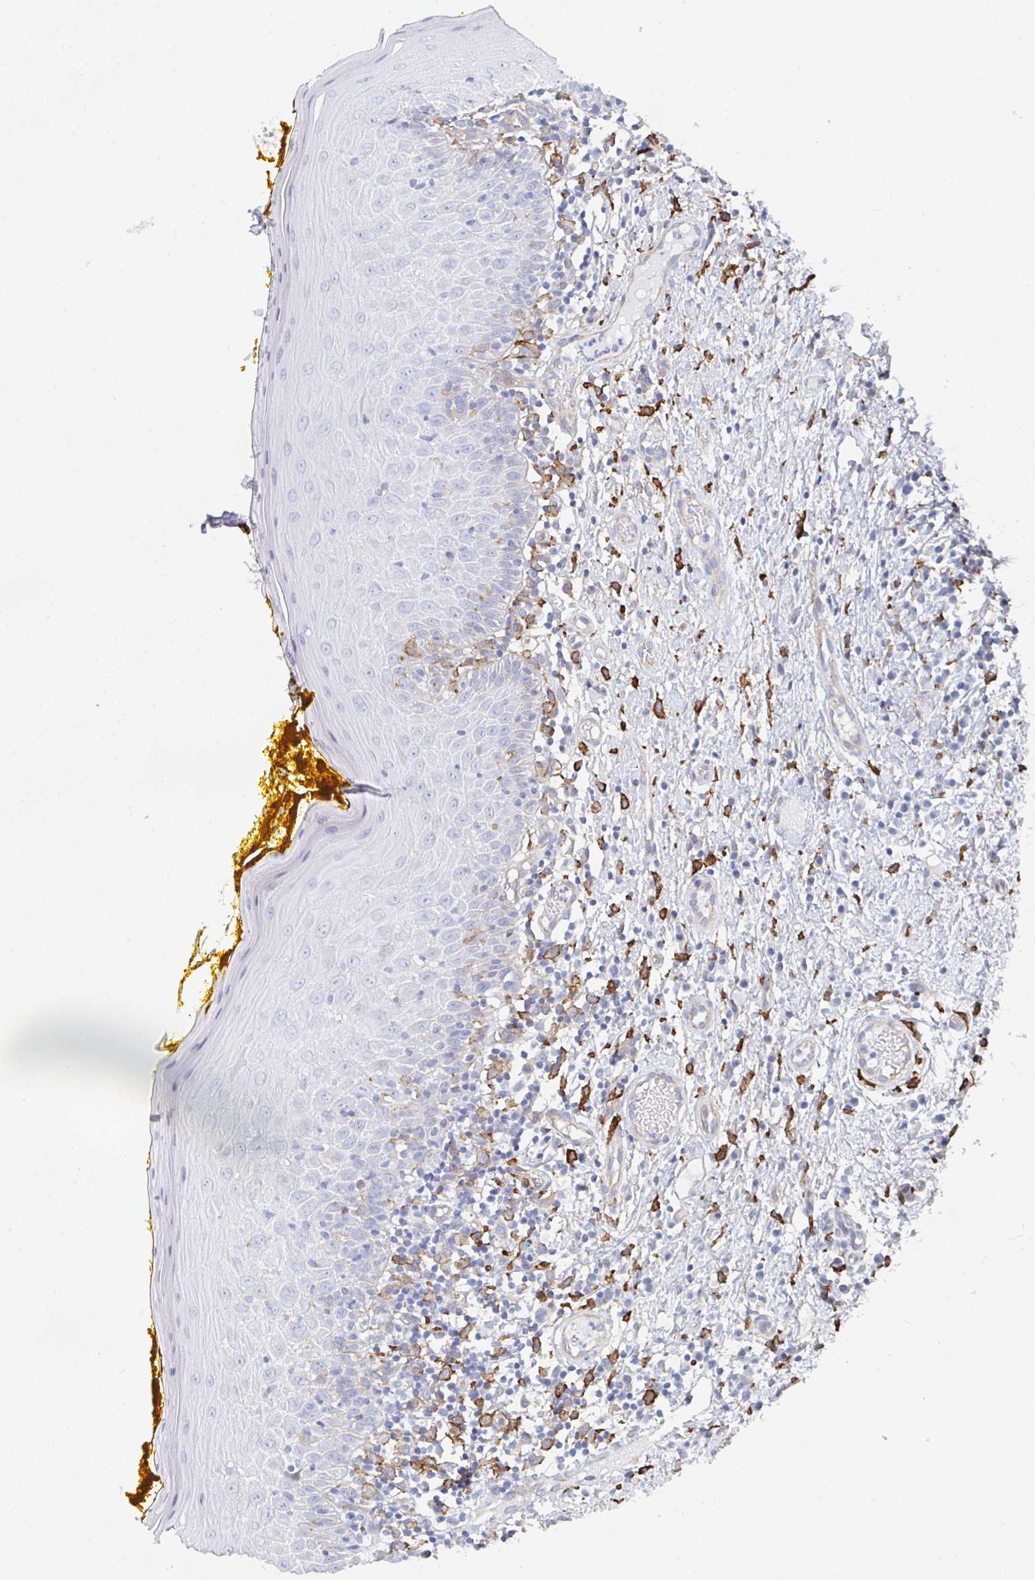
{"staining": {"intensity": "negative", "quantity": "none", "location": "none"}, "tissue": "oral mucosa", "cell_type": "Squamous epithelial cells", "image_type": "normal", "snomed": [{"axis": "morphology", "description": "Normal tissue, NOS"}, {"axis": "topography", "description": "Oral tissue"}, {"axis": "topography", "description": "Tounge, NOS"}], "caption": "Squamous epithelial cells are negative for protein expression in benign human oral mucosa.", "gene": "DAB2", "patient": {"sex": "female", "age": 58}}